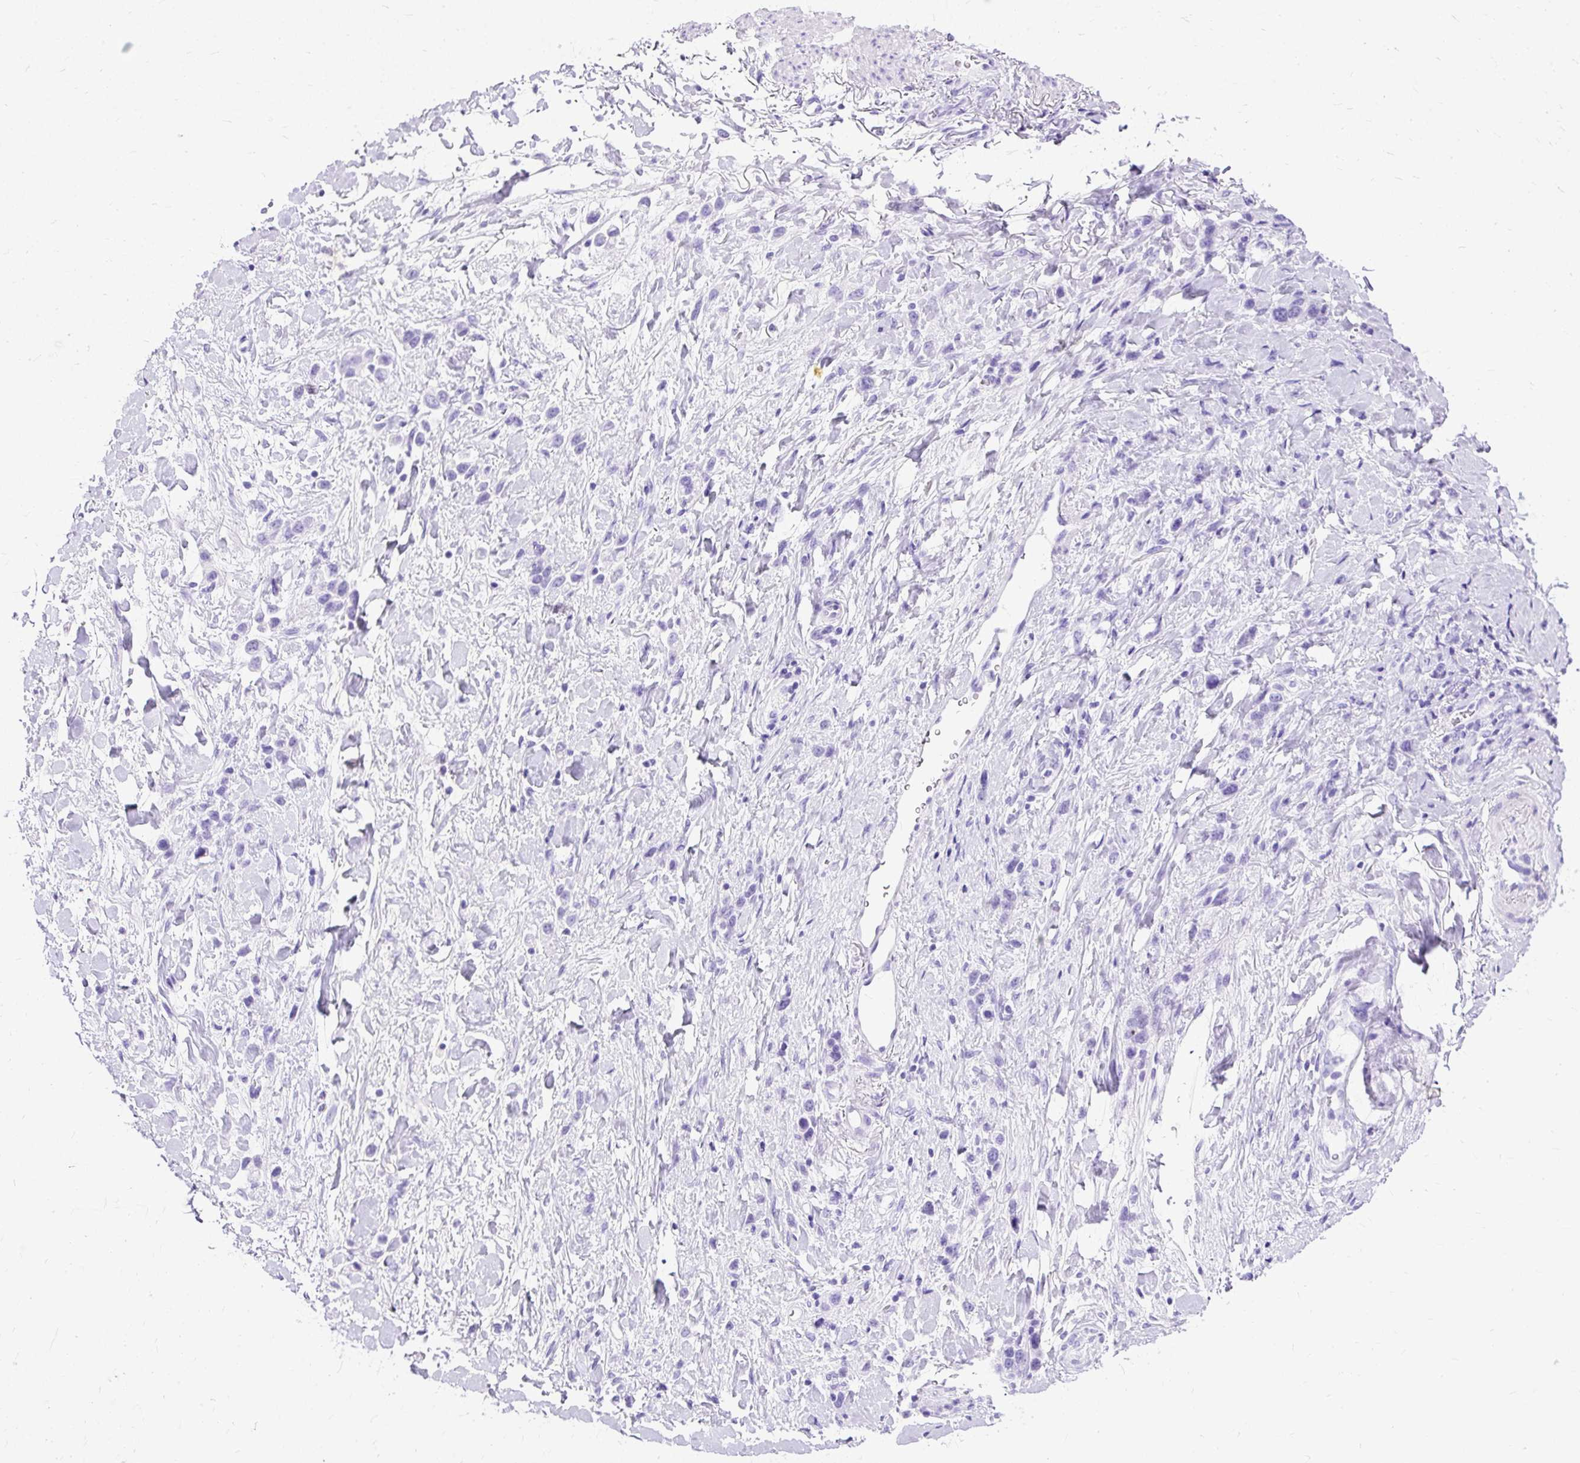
{"staining": {"intensity": "negative", "quantity": "none", "location": "none"}, "tissue": "stomach cancer", "cell_type": "Tumor cells", "image_type": "cancer", "snomed": [{"axis": "morphology", "description": "Adenocarcinoma, NOS"}, {"axis": "topography", "description": "Stomach"}], "caption": "An immunohistochemistry (IHC) image of stomach cancer is shown. There is no staining in tumor cells of stomach cancer.", "gene": "SLC8A2", "patient": {"sex": "female", "age": 65}}